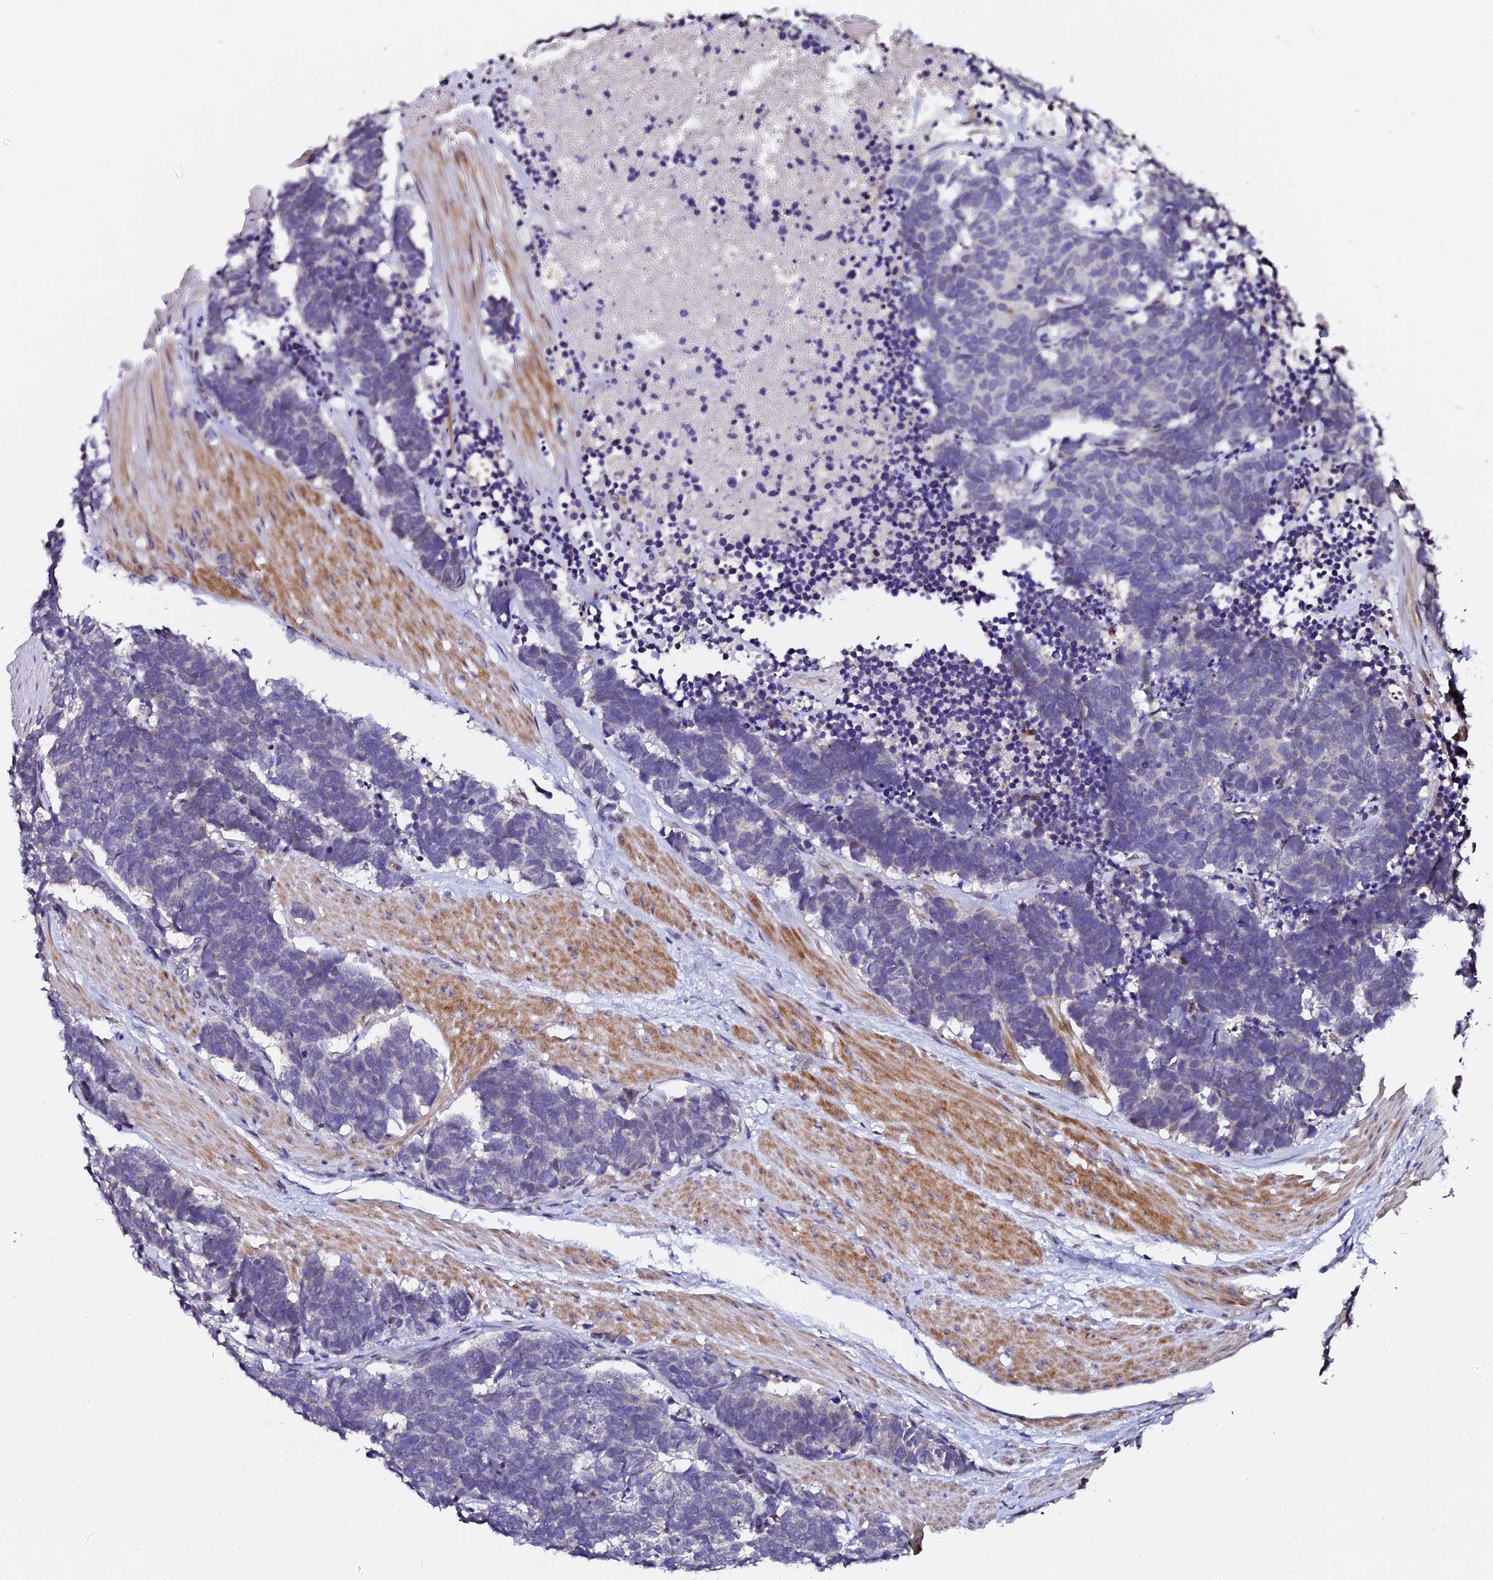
{"staining": {"intensity": "negative", "quantity": "none", "location": "none"}, "tissue": "carcinoid", "cell_type": "Tumor cells", "image_type": "cancer", "snomed": [{"axis": "morphology", "description": "Carcinoma, NOS"}, {"axis": "morphology", "description": "Carcinoid, malignant, NOS"}, {"axis": "topography", "description": "Urinary bladder"}], "caption": "The immunohistochemistry (IHC) image has no significant expression in tumor cells of carcinoid (malignant) tissue.", "gene": "GPN3", "patient": {"sex": "male", "age": 57}}